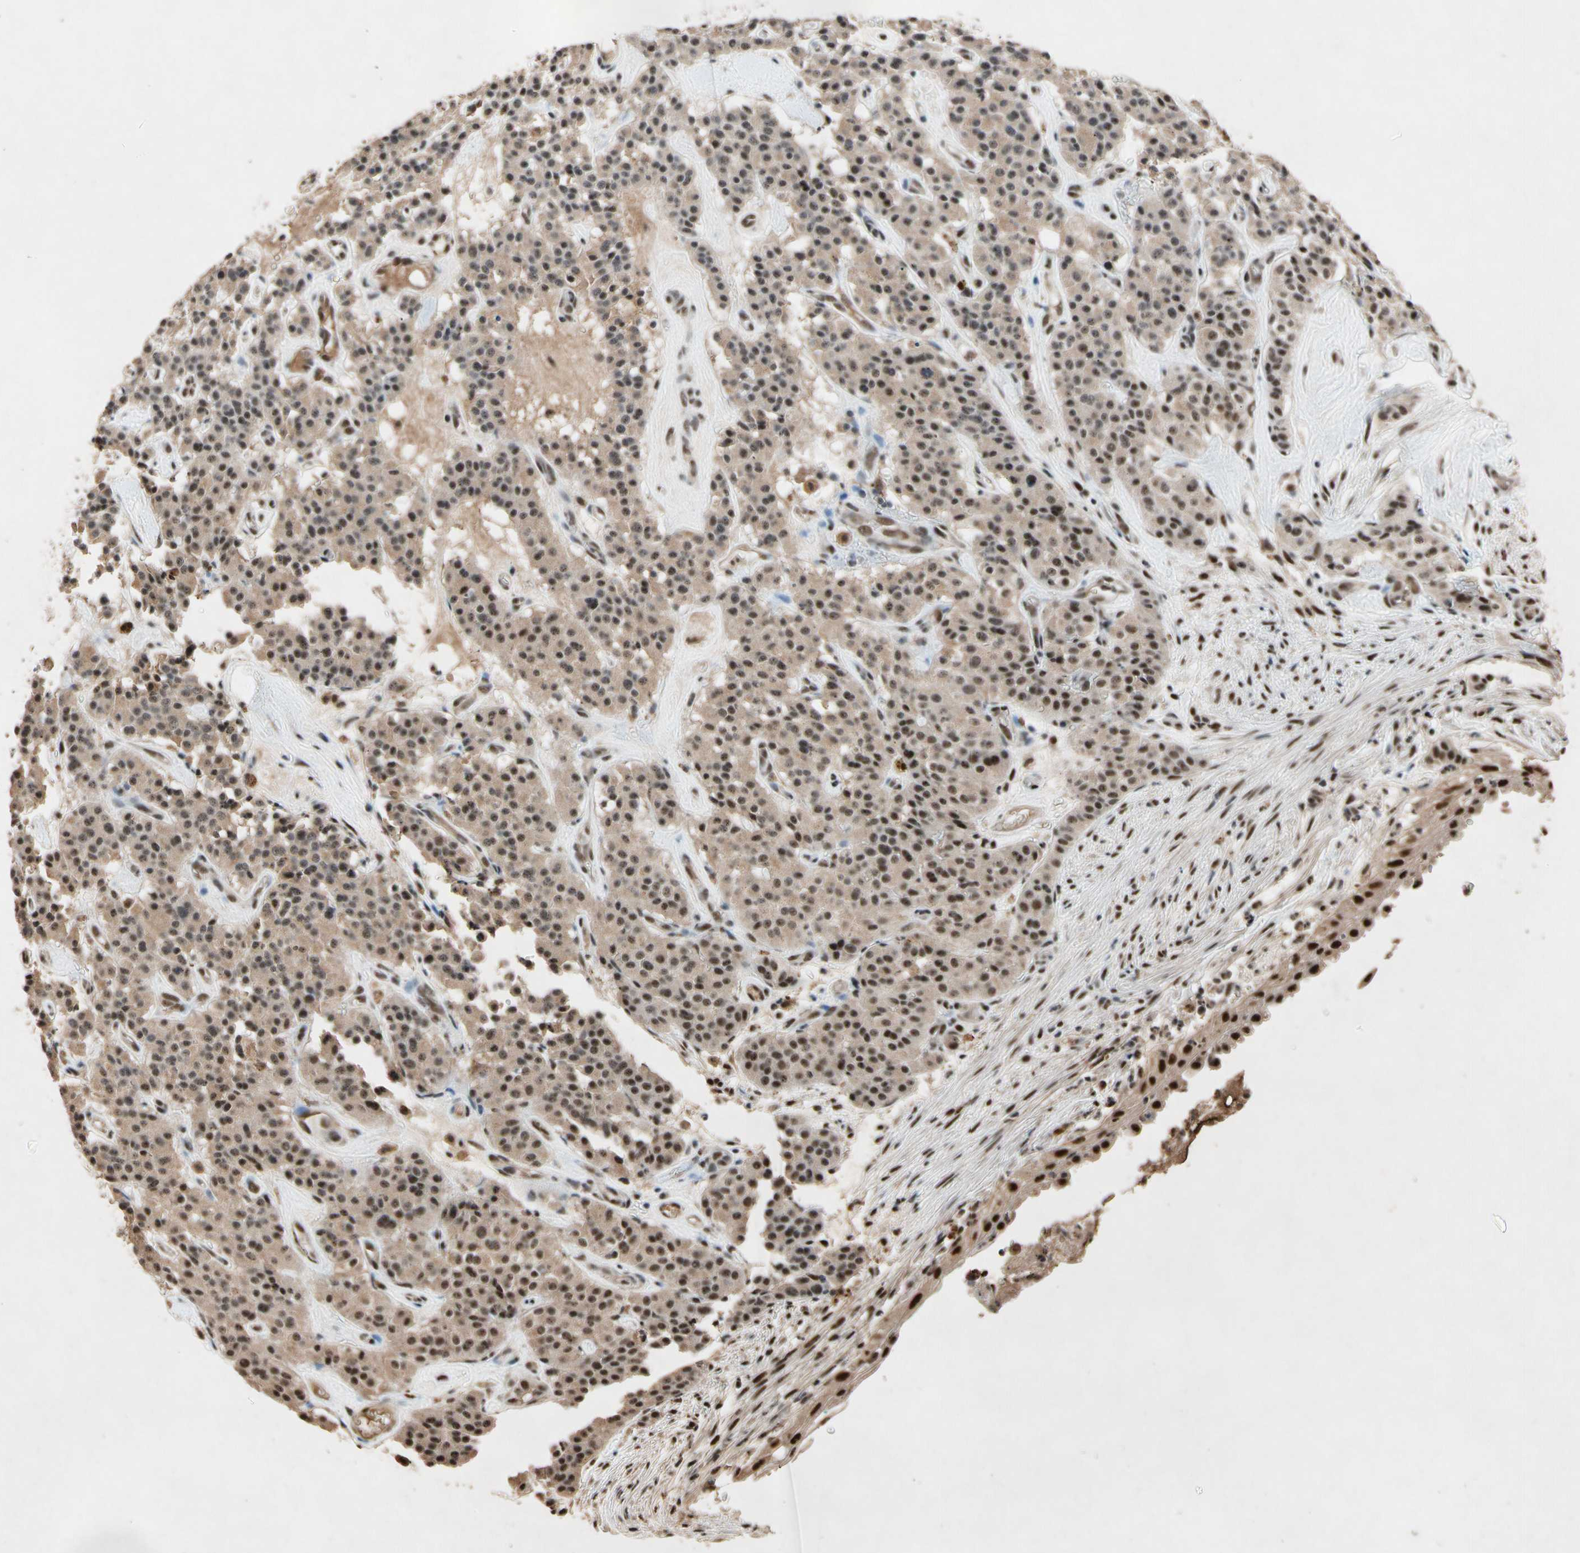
{"staining": {"intensity": "moderate", "quantity": "25%-75%", "location": "cytoplasmic/membranous,nuclear"}, "tissue": "carcinoid", "cell_type": "Tumor cells", "image_type": "cancer", "snomed": [{"axis": "morphology", "description": "Carcinoid, malignant, NOS"}, {"axis": "topography", "description": "Lung"}], "caption": "Carcinoid (malignant) tissue demonstrates moderate cytoplasmic/membranous and nuclear positivity in about 25%-75% of tumor cells (DAB IHC, brown staining for protein, blue staining for nuclei).", "gene": "PML", "patient": {"sex": "male", "age": 30}}